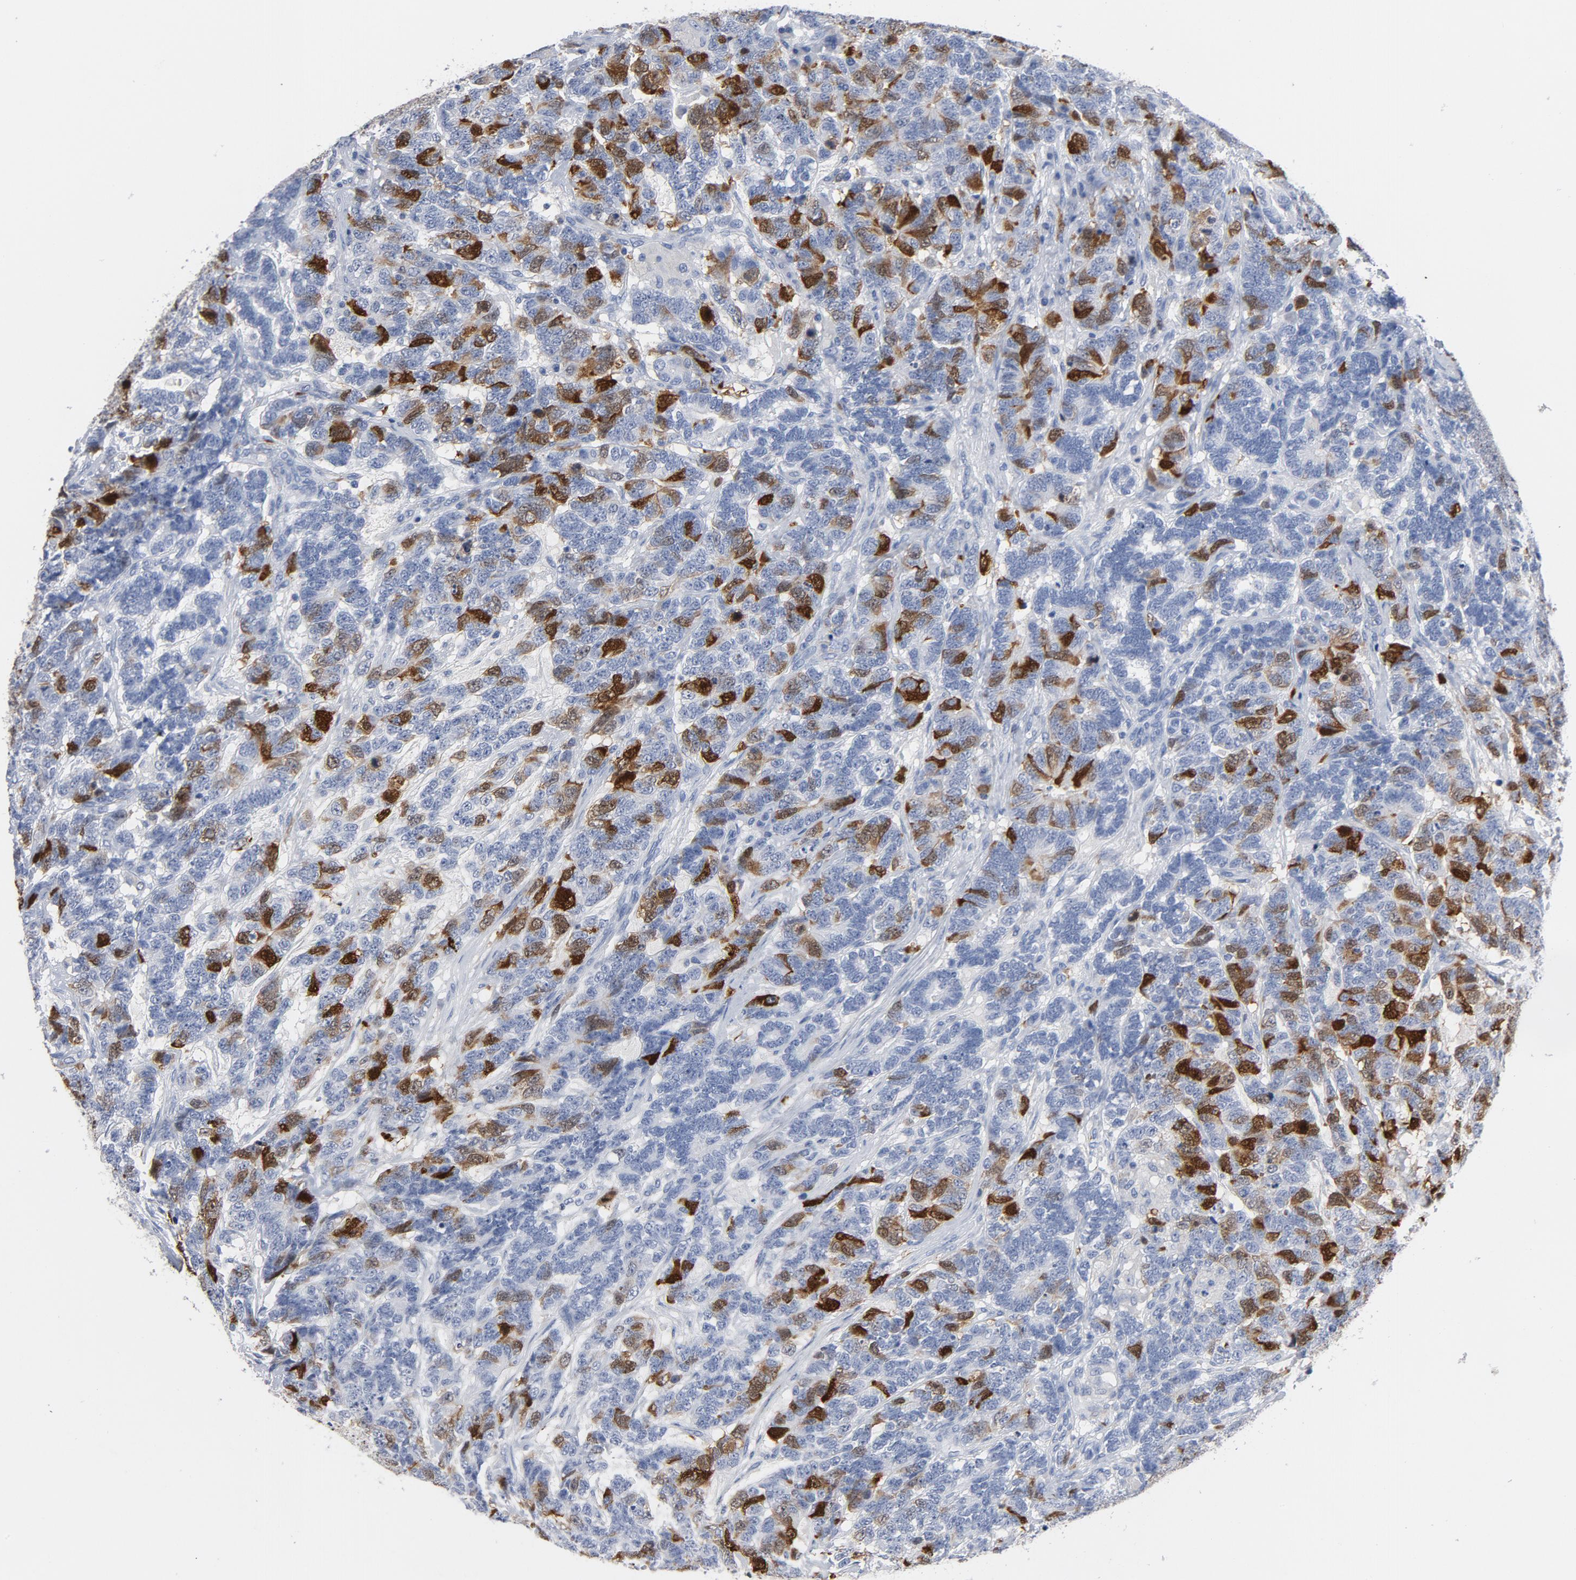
{"staining": {"intensity": "moderate", "quantity": "25%-75%", "location": "nuclear"}, "tissue": "testis cancer", "cell_type": "Tumor cells", "image_type": "cancer", "snomed": [{"axis": "morphology", "description": "Carcinoma, Embryonal, NOS"}, {"axis": "topography", "description": "Testis"}], "caption": "A micrograph of human testis cancer (embryonal carcinoma) stained for a protein reveals moderate nuclear brown staining in tumor cells. (DAB IHC with brightfield microscopy, high magnification).", "gene": "CDC20", "patient": {"sex": "male", "age": 26}}